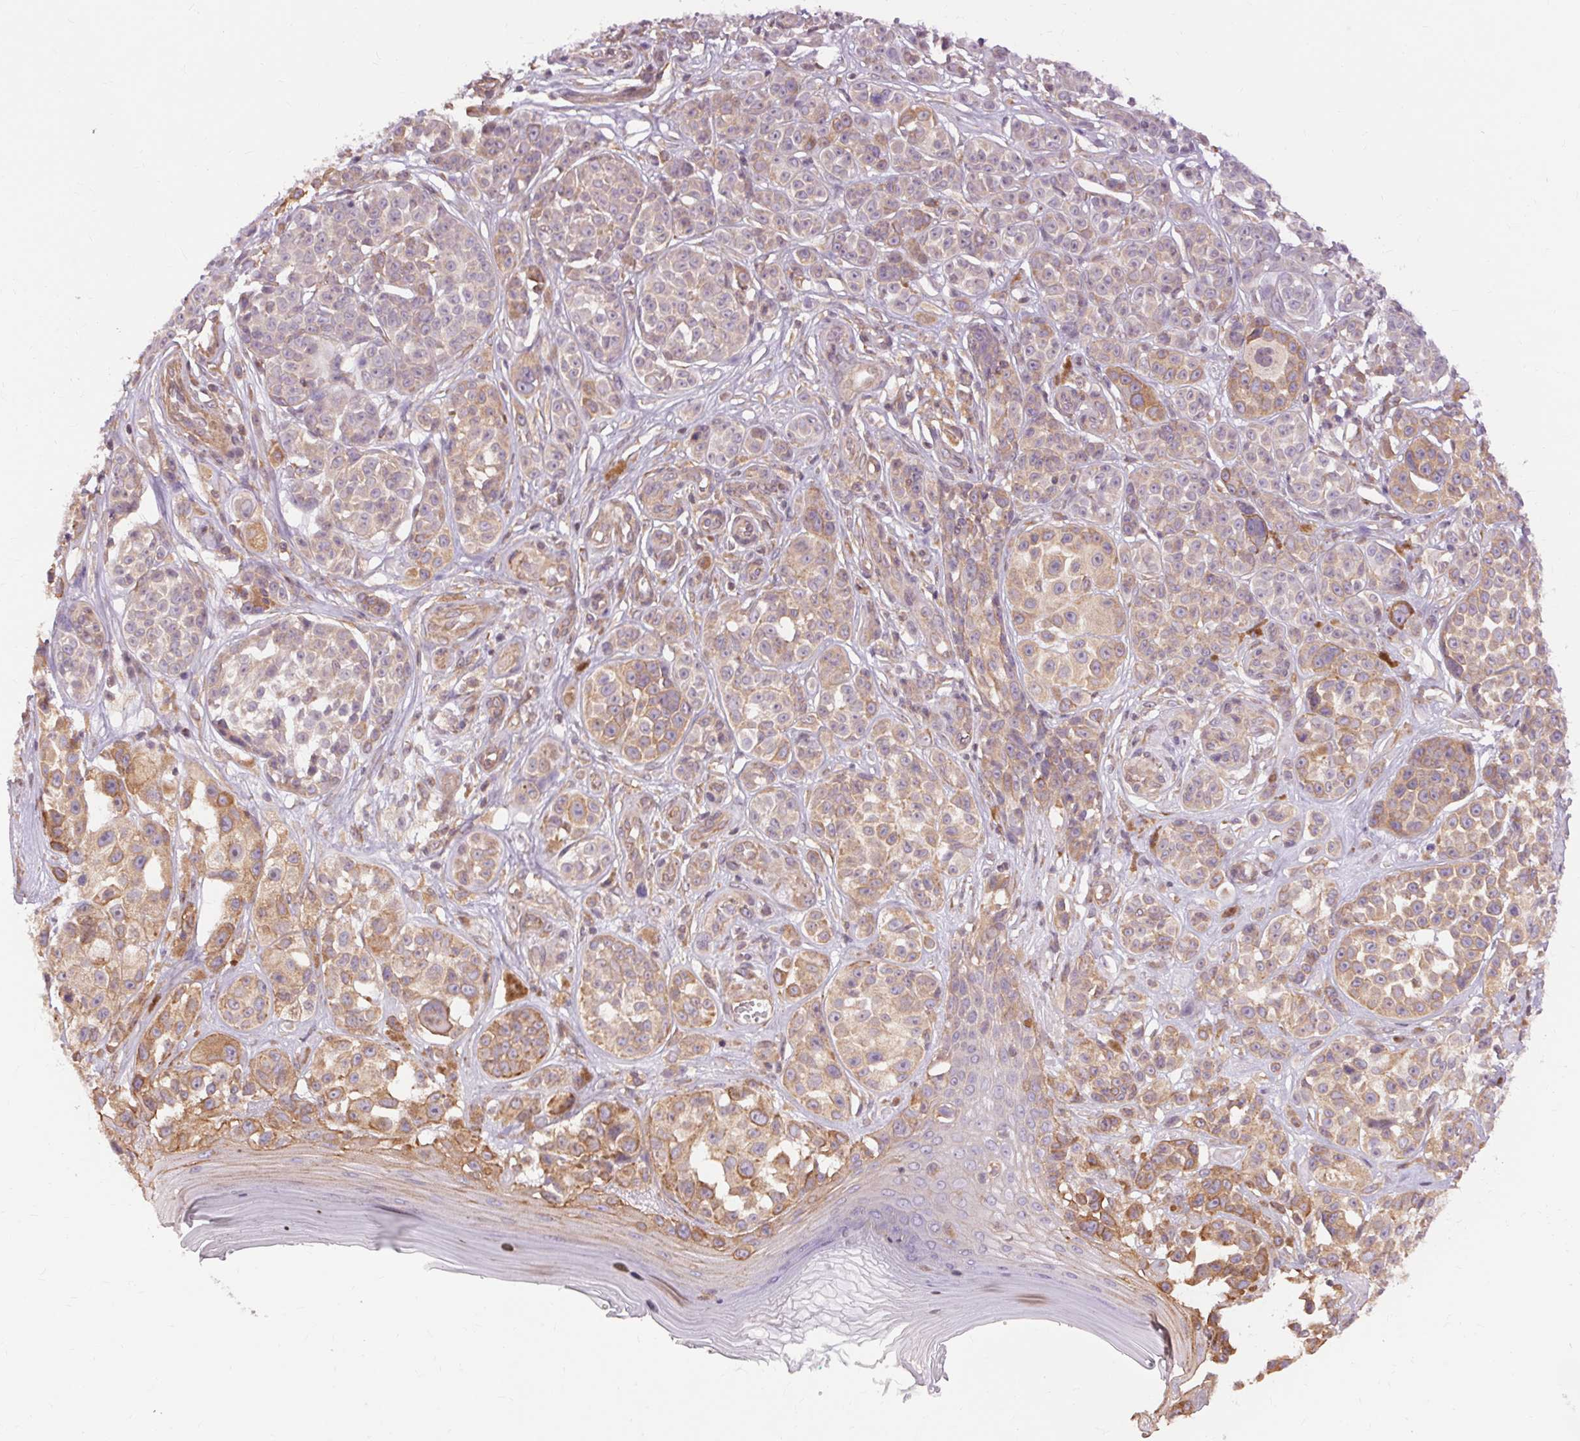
{"staining": {"intensity": "moderate", "quantity": "<25%", "location": "cytoplasmic/membranous"}, "tissue": "melanoma", "cell_type": "Tumor cells", "image_type": "cancer", "snomed": [{"axis": "morphology", "description": "Malignant melanoma, NOS"}, {"axis": "topography", "description": "Skin"}], "caption": "High-magnification brightfield microscopy of malignant melanoma stained with DAB (brown) and counterstained with hematoxylin (blue). tumor cells exhibit moderate cytoplasmic/membranous positivity is seen in approximately<25% of cells.", "gene": "TM6SF1", "patient": {"sex": "female", "age": 90}}